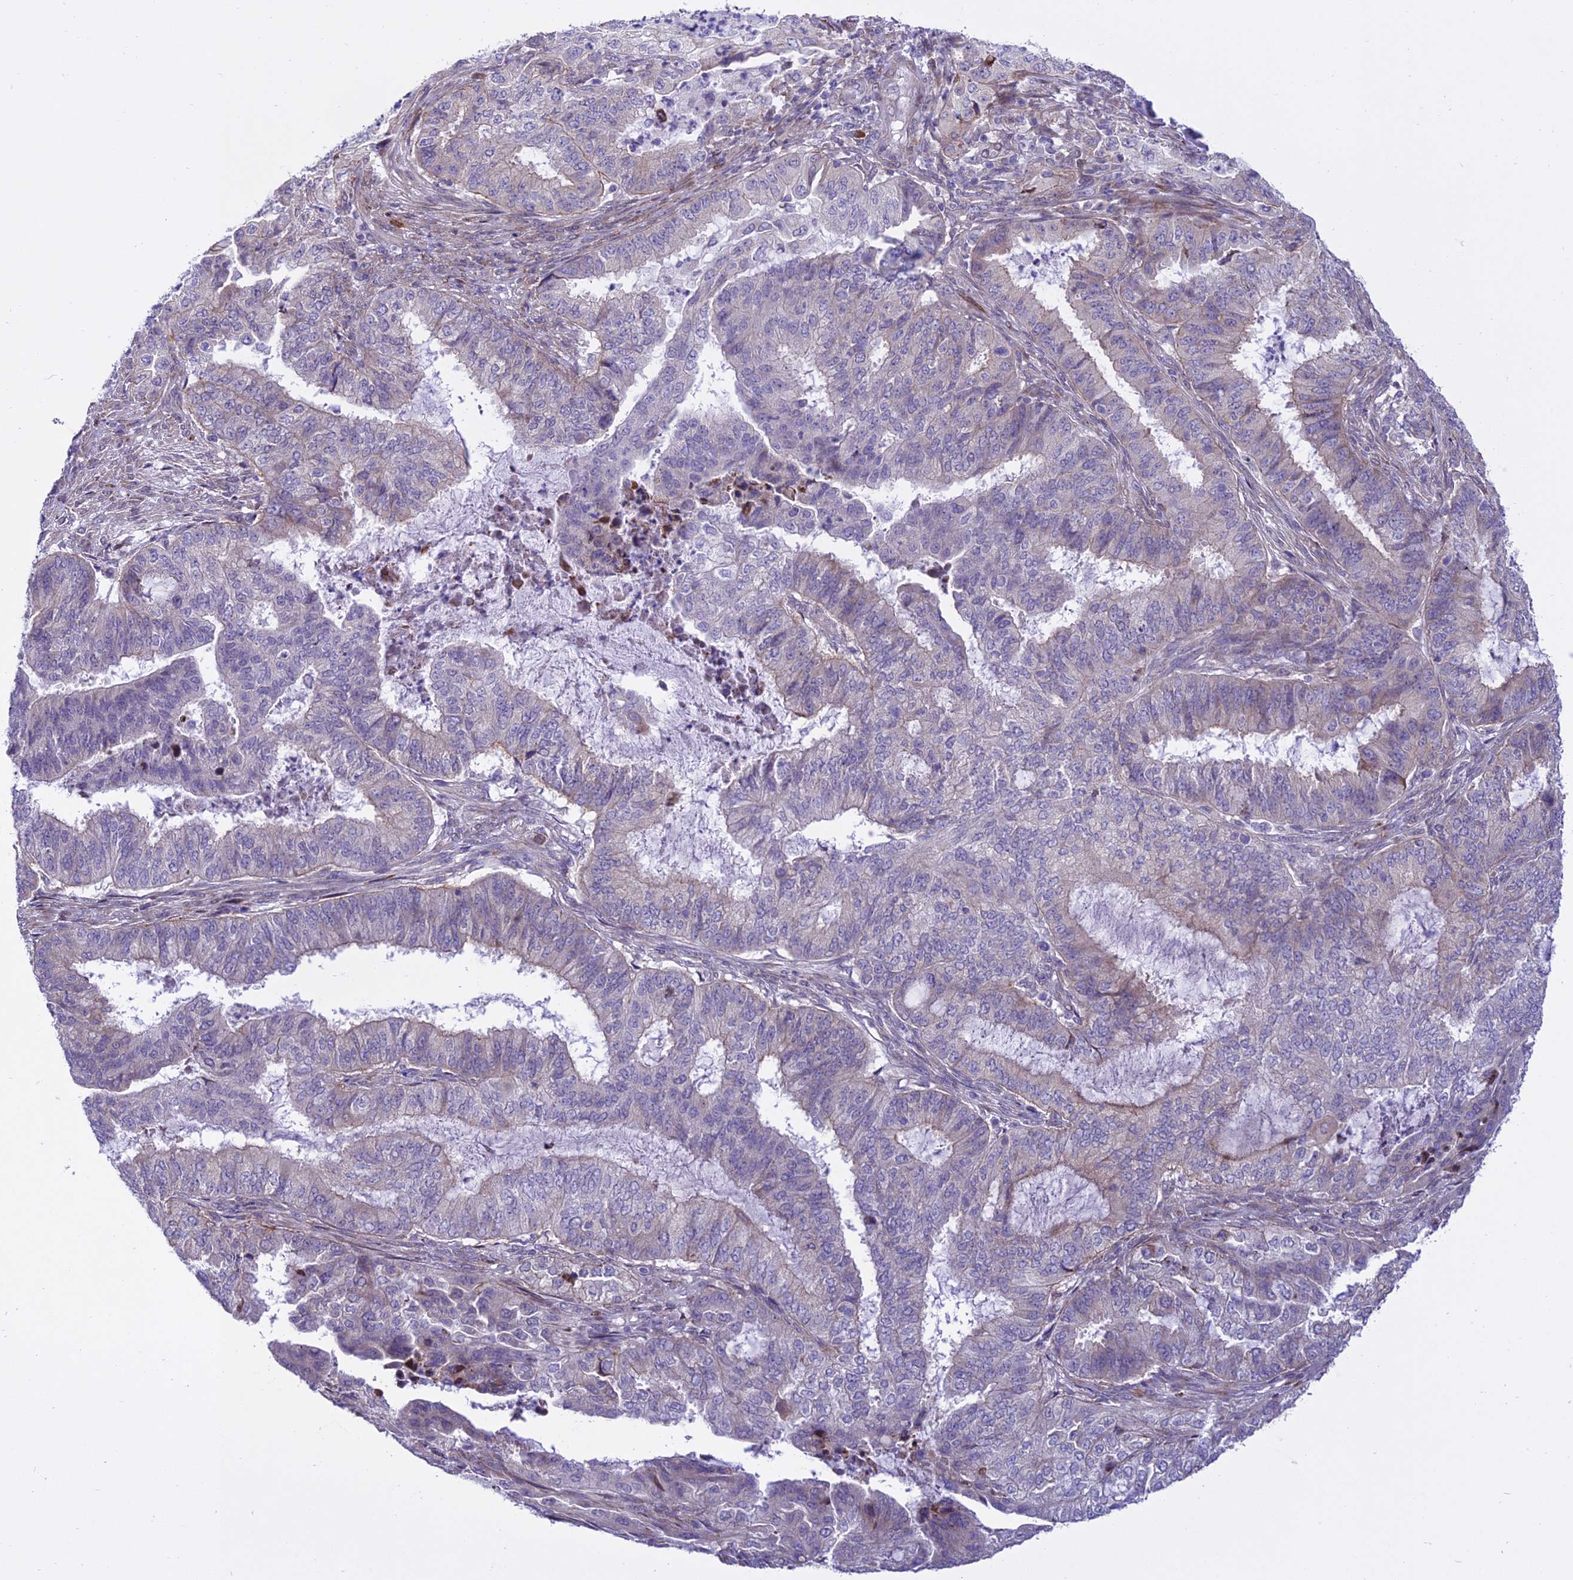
{"staining": {"intensity": "negative", "quantity": "none", "location": "none"}, "tissue": "endometrial cancer", "cell_type": "Tumor cells", "image_type": "cancer", "snomed": [{"axis": "morphology", "description": "Adenocarcinoma, NOS"}, {"axis": "topography", "description": "Endometrium"}], "caption": "Adenocarcinoma (endometrial) was stained to show a protein in brown. There is no significant positivity in tumor cells. (Immunohistochemistry (ihc), brightfield microscopy, high magnification).", "gene": "NEURL2", "patient": {"sex": "female", "age": 51}}